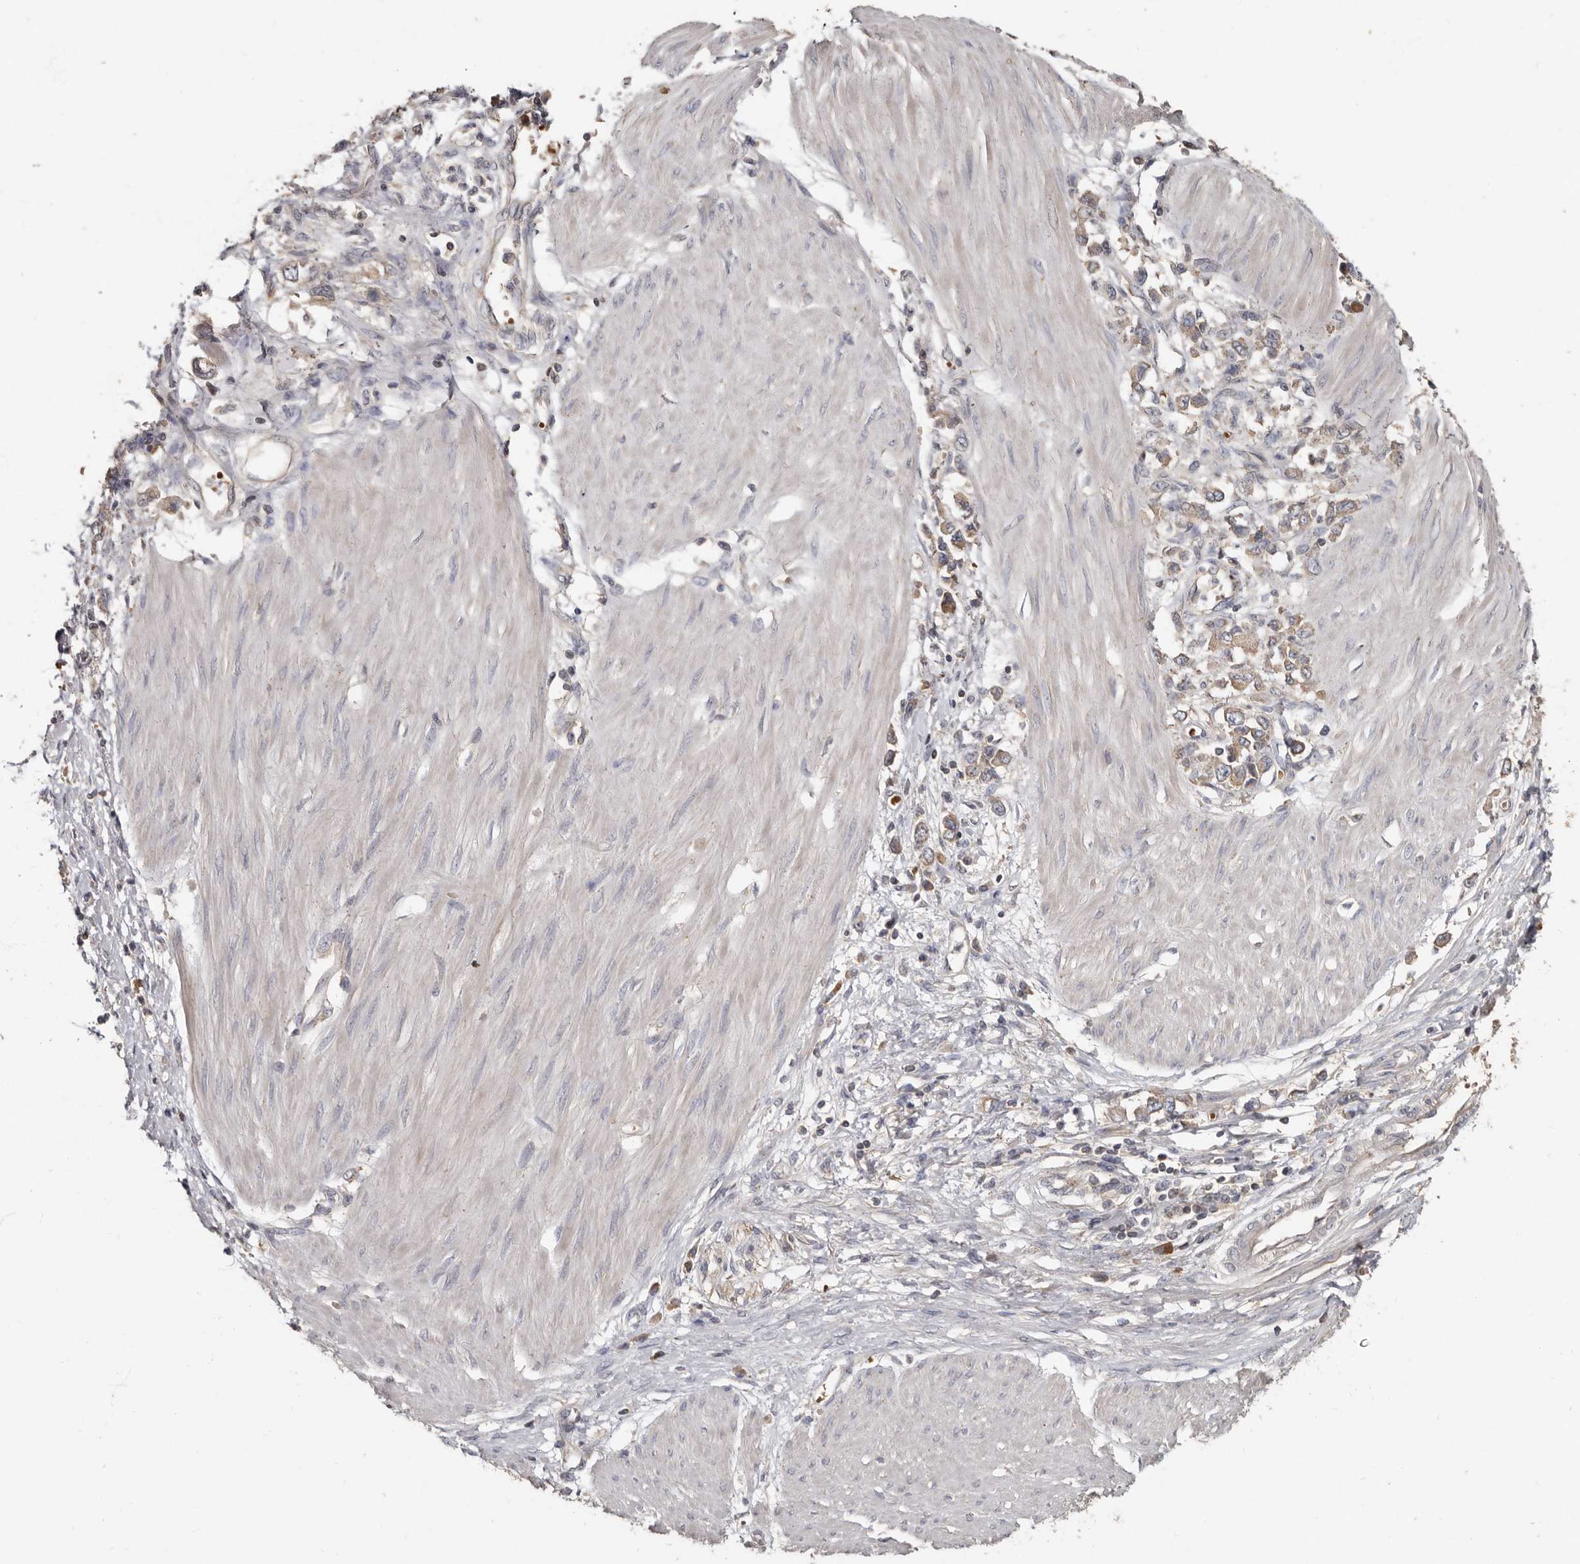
{"staining": {"intensity": "weak", "quantity": "<25%", "location": "cytoplasmic/membranous"}, "tissue": "stomach cancer", "cell_type": "Tumor cells", "image_type": "cancer", "snomed": [{"axis": "morphology", "description": "Adenocarcinoma, NOS"}, {"axis": "topography", "description": "Stomach"}], "caption": "The immunohistochemistry photomicrograph has no significant positivity in tumor cells of stomach cancer tissue.", "gene": "KIF26B", "patient": {"sex": "female", "age": 76}}